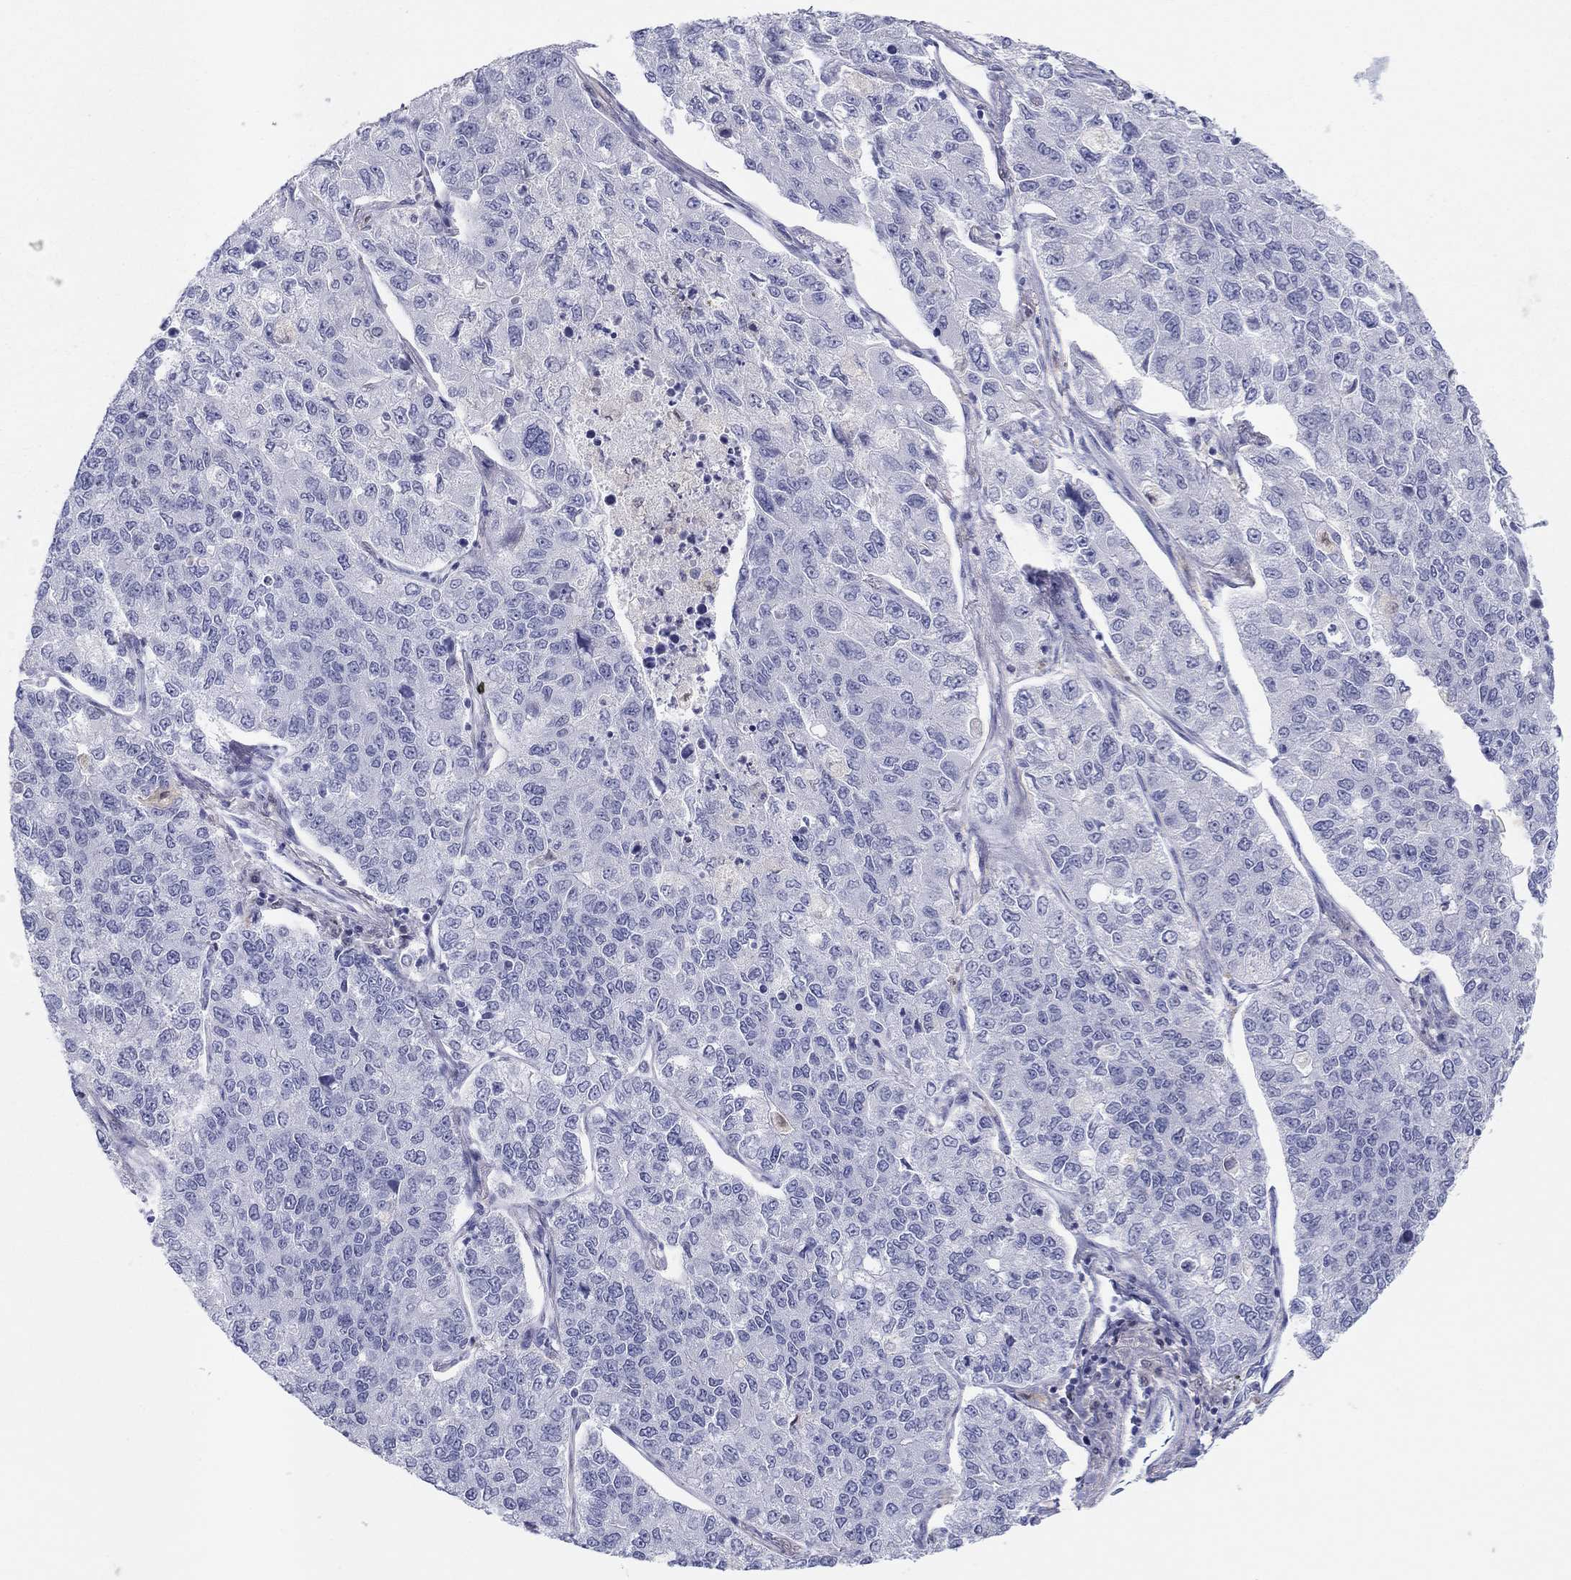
{"staining": {"intensity": "negative", "quantity": "none", "location": "none"}, "tissue": "lung cancer", "cell_type": "Tumor cells", "image_type": "cancer", "snomed": [{"axis": "morphology", "description": "Adenocarcinoma, NOS"}, {"axis": "topography", "description": "Lung"}], "caption": "This is a photomicrograph of IHC staining of adenocarcinoma (lung), which shows no expression in tumor cells.", "gene": "PDXK", "patient": {"sex": "male", "age": 49}}